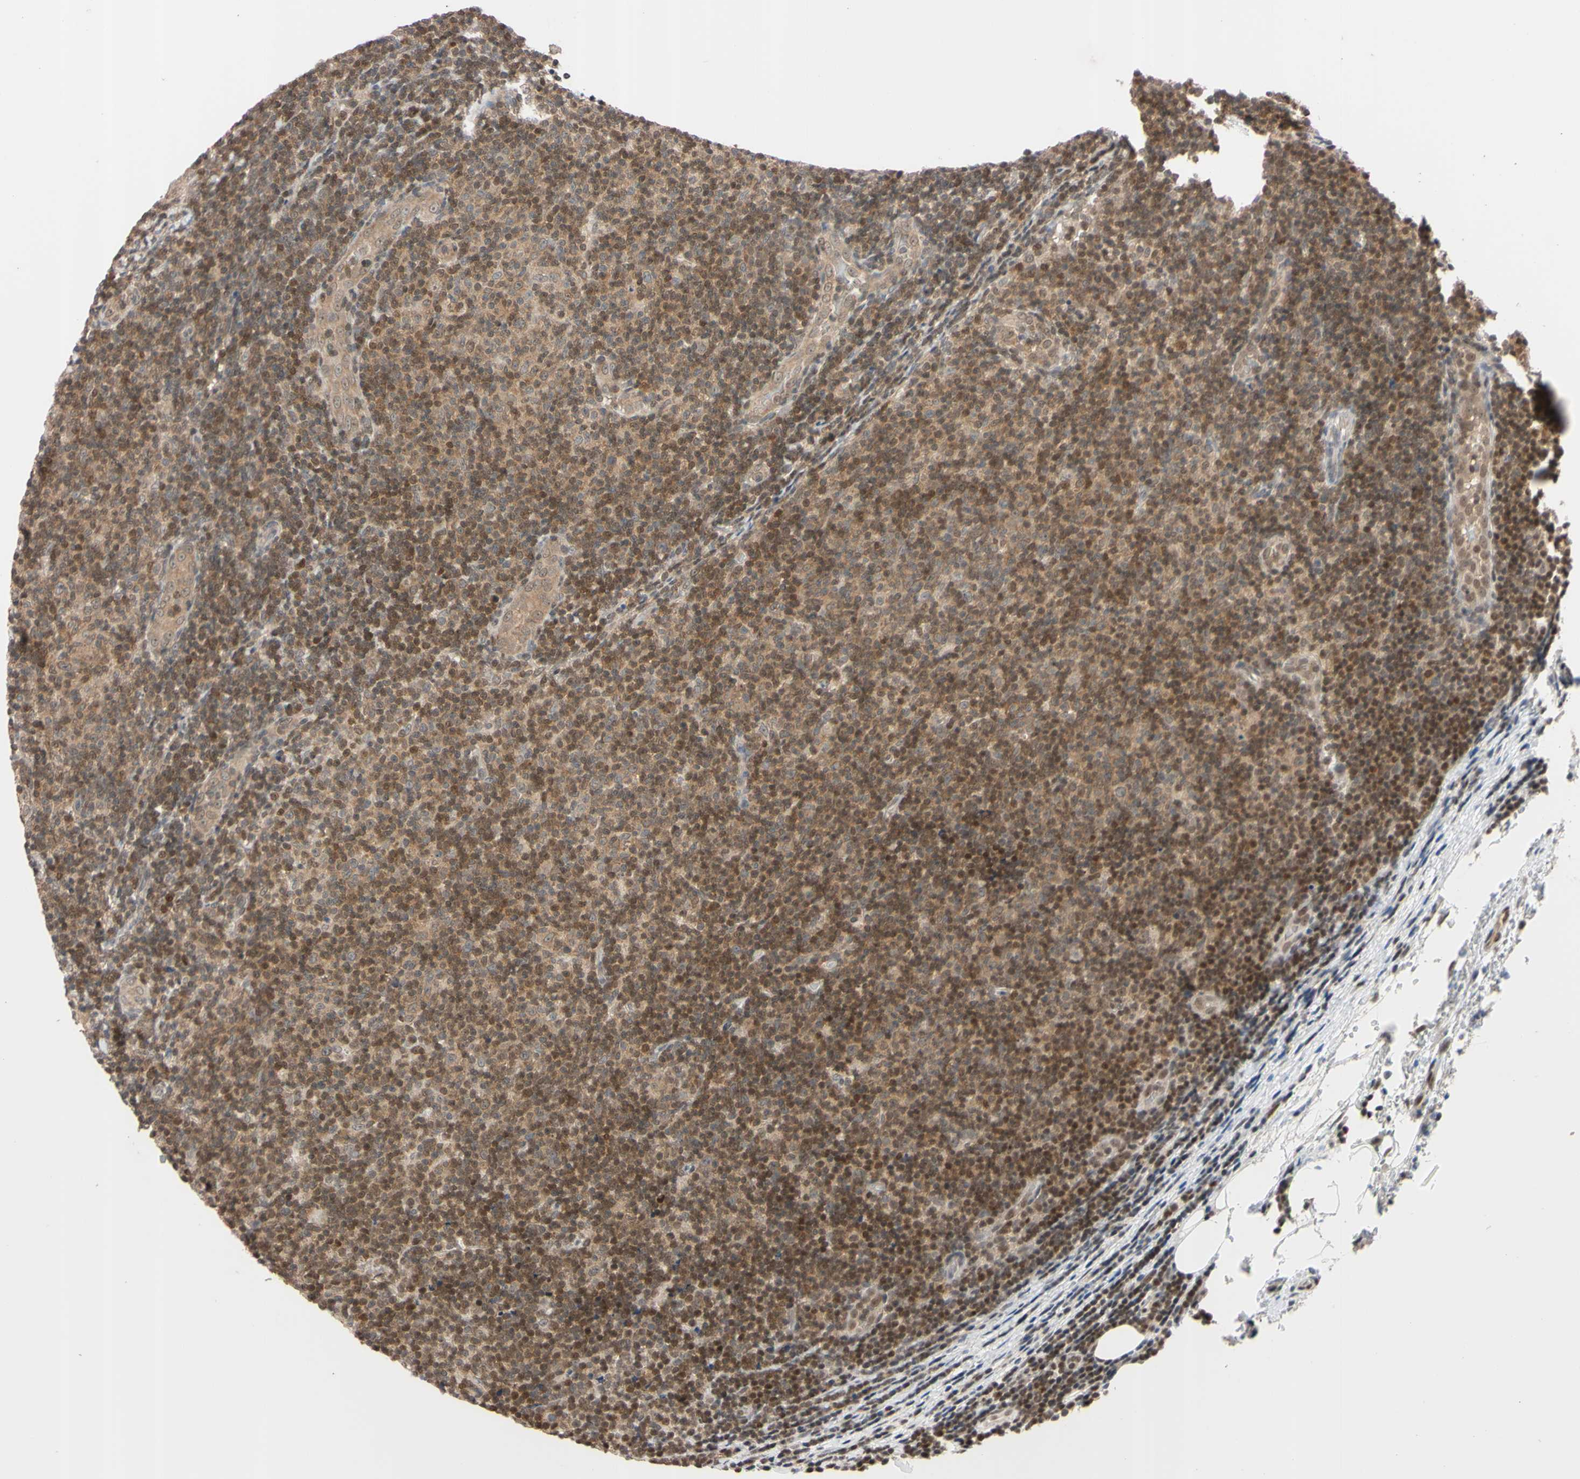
{"staining": {"intensity": "moderate", "quantity": ">75%", "location": "cytoplasmic/membranous,nuclear"}, "tissue": "lymphoma", "cell_type": "Tumor cells", "image_type": "cancer", "snomed": [{"axis": "morphology", "description": "Malignant lymphoma, non-Hodgkin's type, Low grade"}, {"axis": "topography", "description": "Lymph node"}], "caption": "Immunohistochemistry (IHC) of human lymphoma demonstrates medium levels of moderate cytoplasmic/membranous and nuclear expression in approximately >75% of tumor cells.", "gene": "UBE2I", "patient": {"sex": "male", "age": 83}}